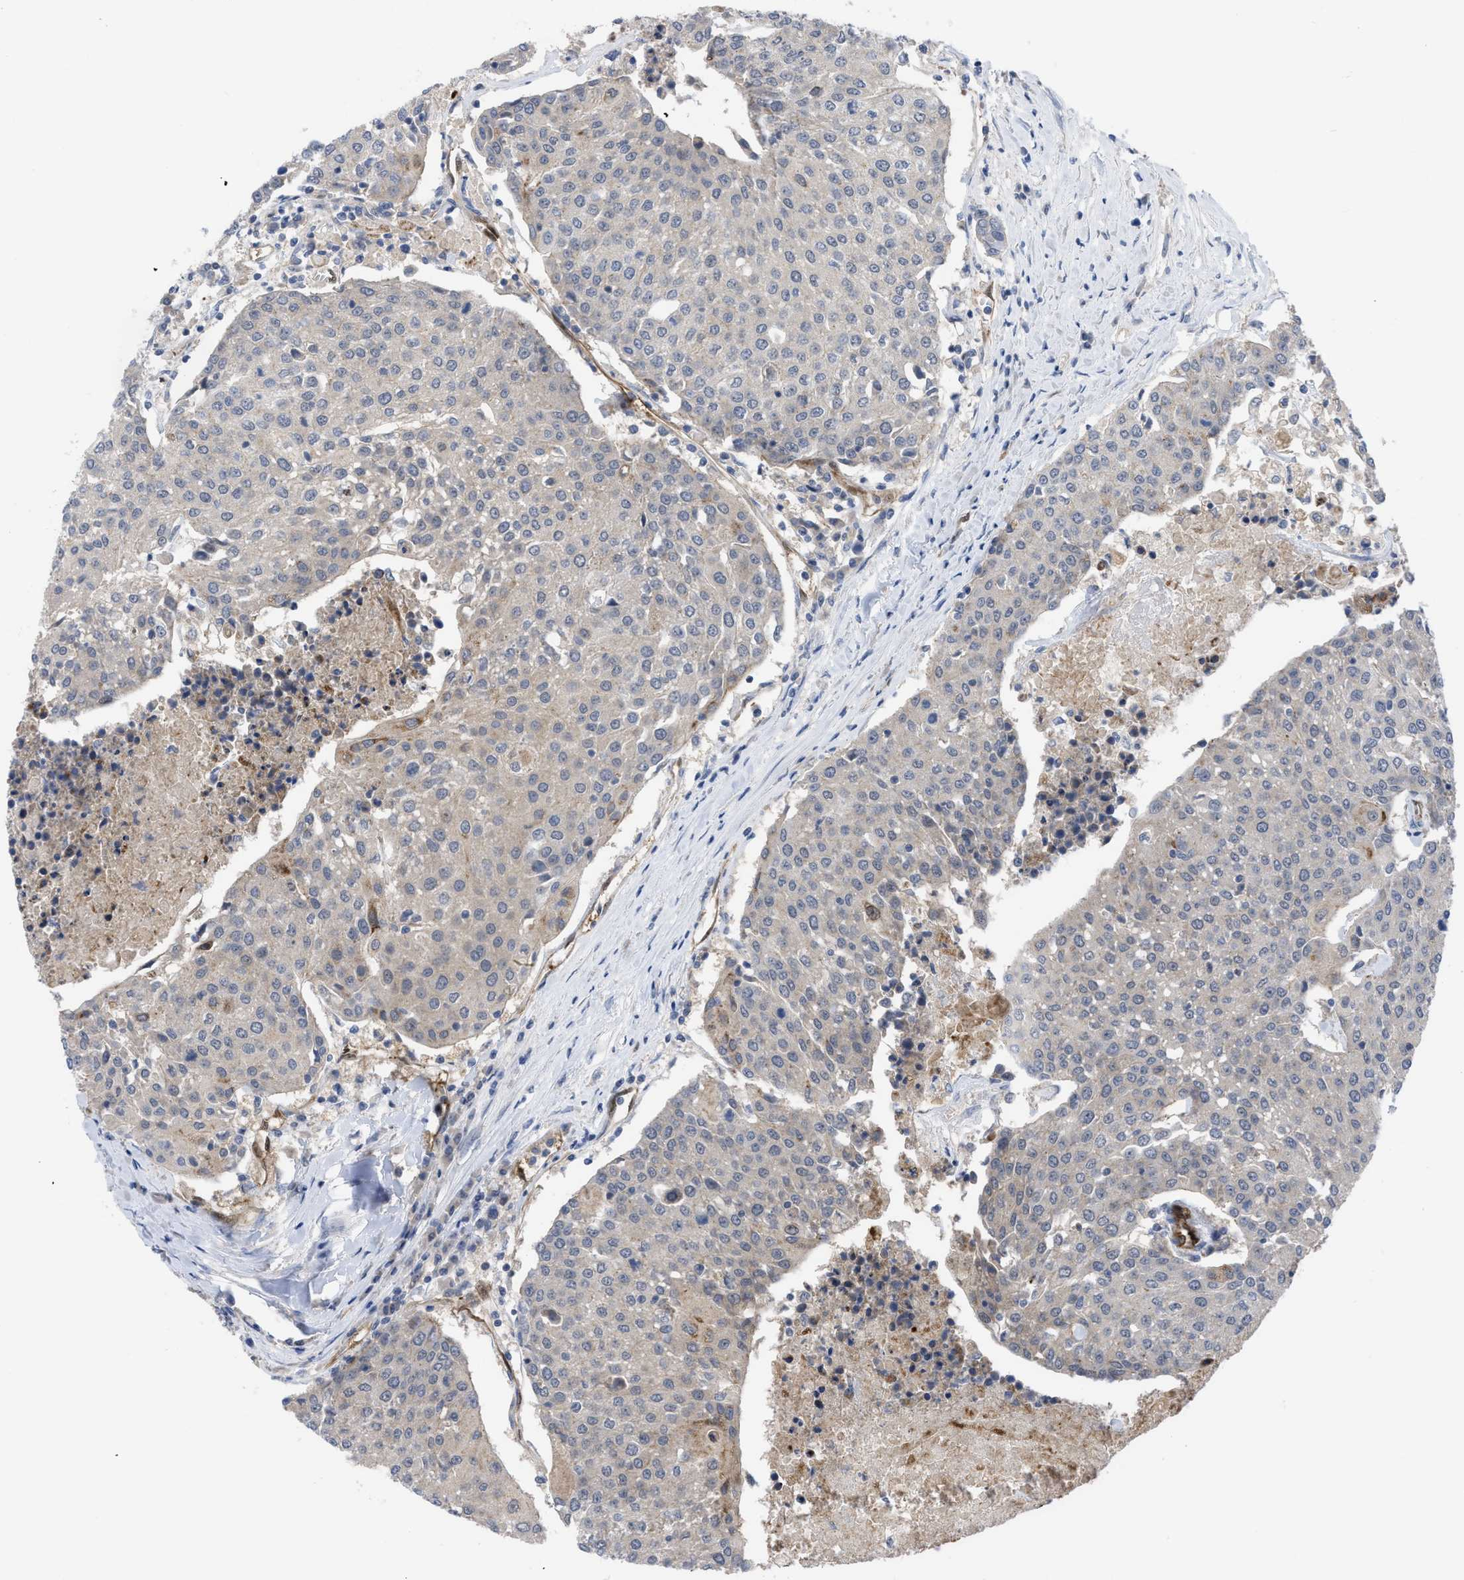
{"staining": {"intensity": "weak", "quantity": "<25%", "location": "cytoplasmic/membranous"}, "tissue": "urothelial cancer", "cell_type": "Tumor cells", "image_type": "cancer", "snomed": [{"axis": "morphology", "description": "Urothelial carcinoma, High grade"}, {"axis": "topography", "description": "Urinary bladder"}], "caption": "This histopathology image is of urothelial cancer stained with immunohistochemistry to label a protein in brown with the nuclei are counter-stained blue. There is no positivity in tumor cells.", "gene": "LDAF1", "patient": {"sex": "female", "age": 85}}